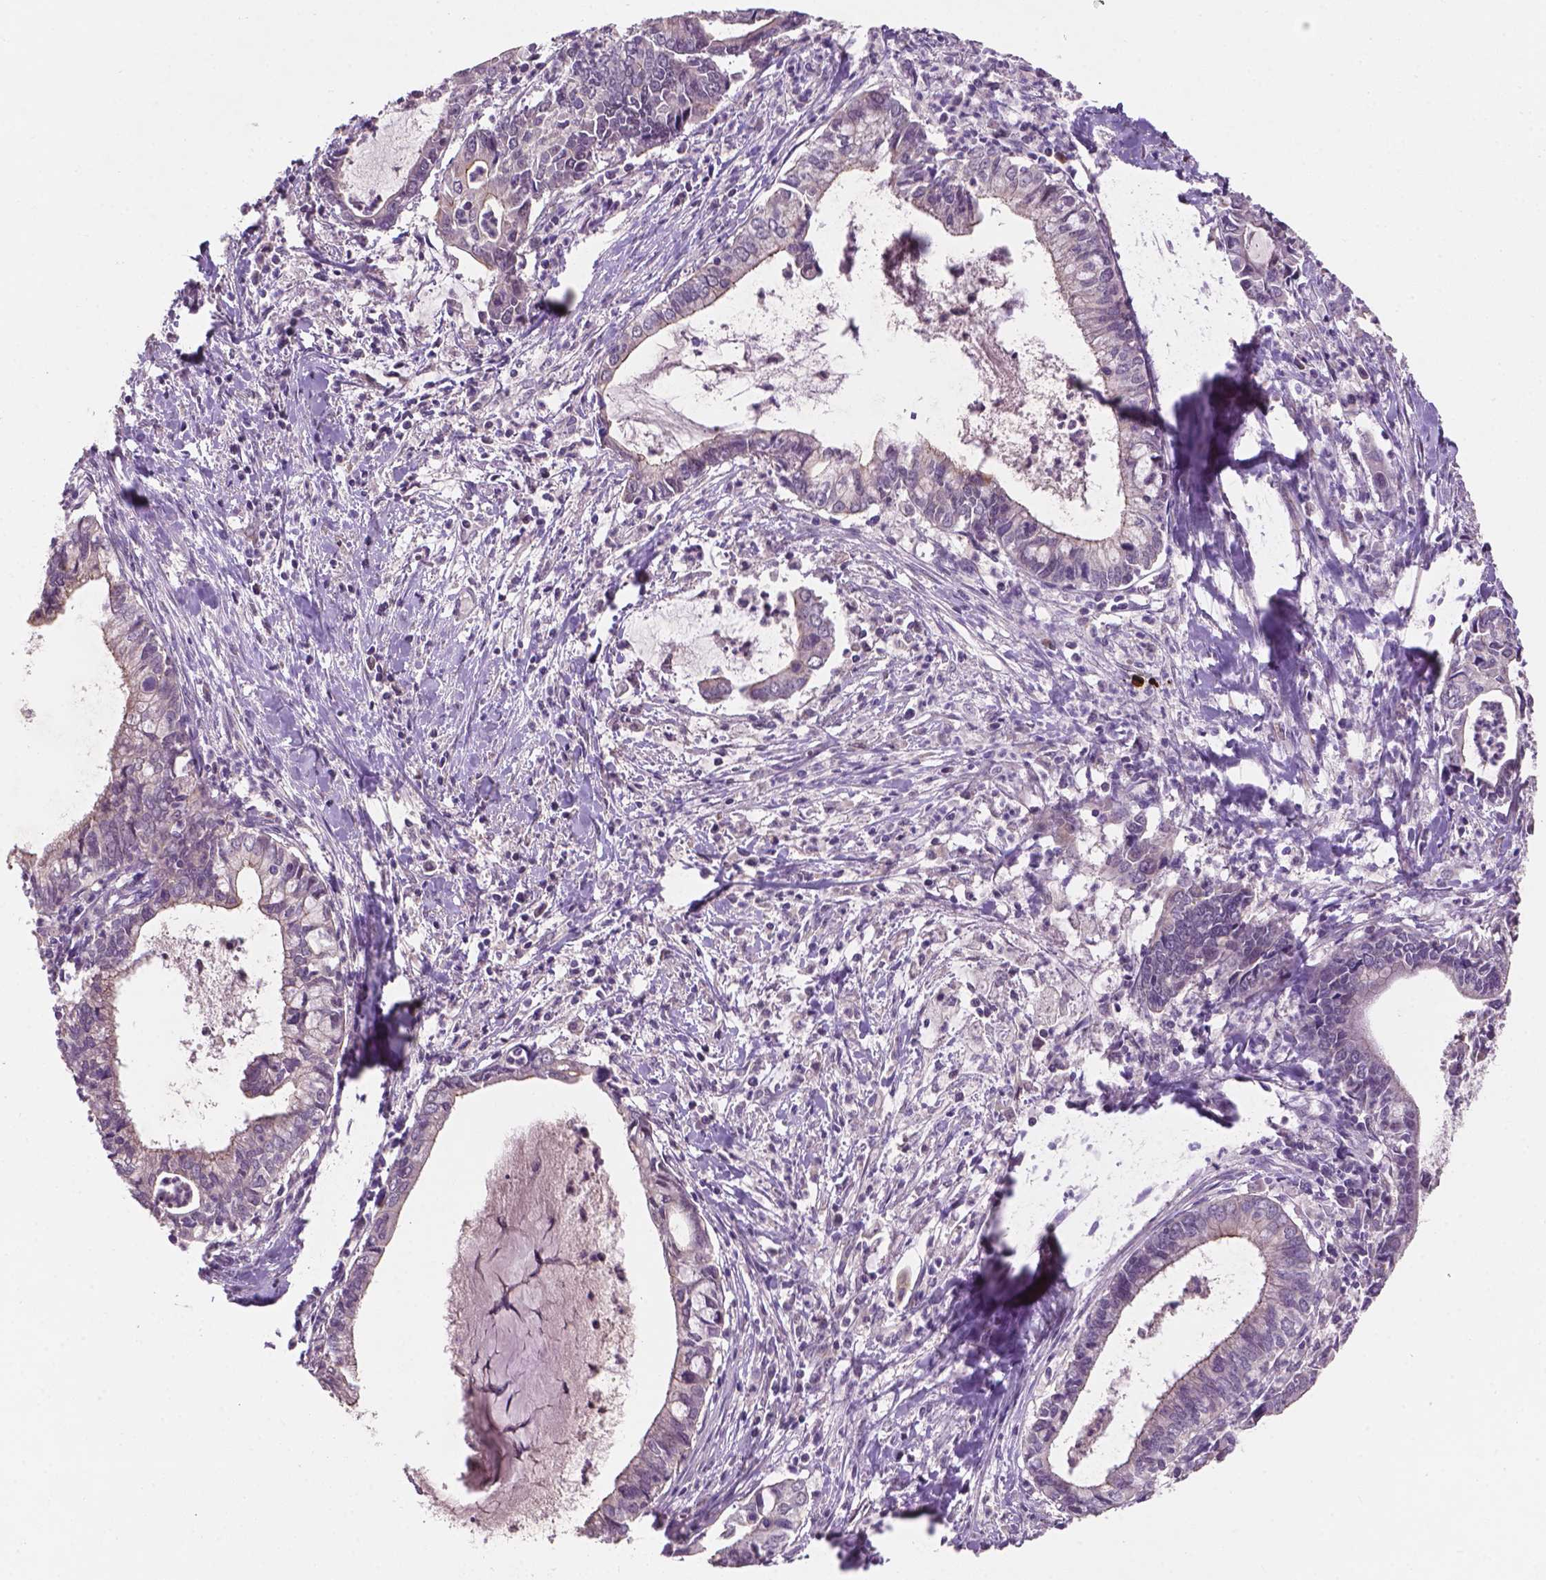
{"staining": {"intensity": "negative", "quantity": "none", "location": "none"}, "tissue": "cervical cancer", "cell_type": "Tumor cells", "image_type": "cancer", "snomed": [{"axis": "morphology", "description": "Adenocarcinoma, NOS"}, {"axis": "topography", "description": "Cervix"}], "caption": "DAB immunohistochemical staining of cervical cancer displays no significant expression in tumor cells.", "gene": "GXYLT2", "patient": {"sex": "female", "age": 42}}